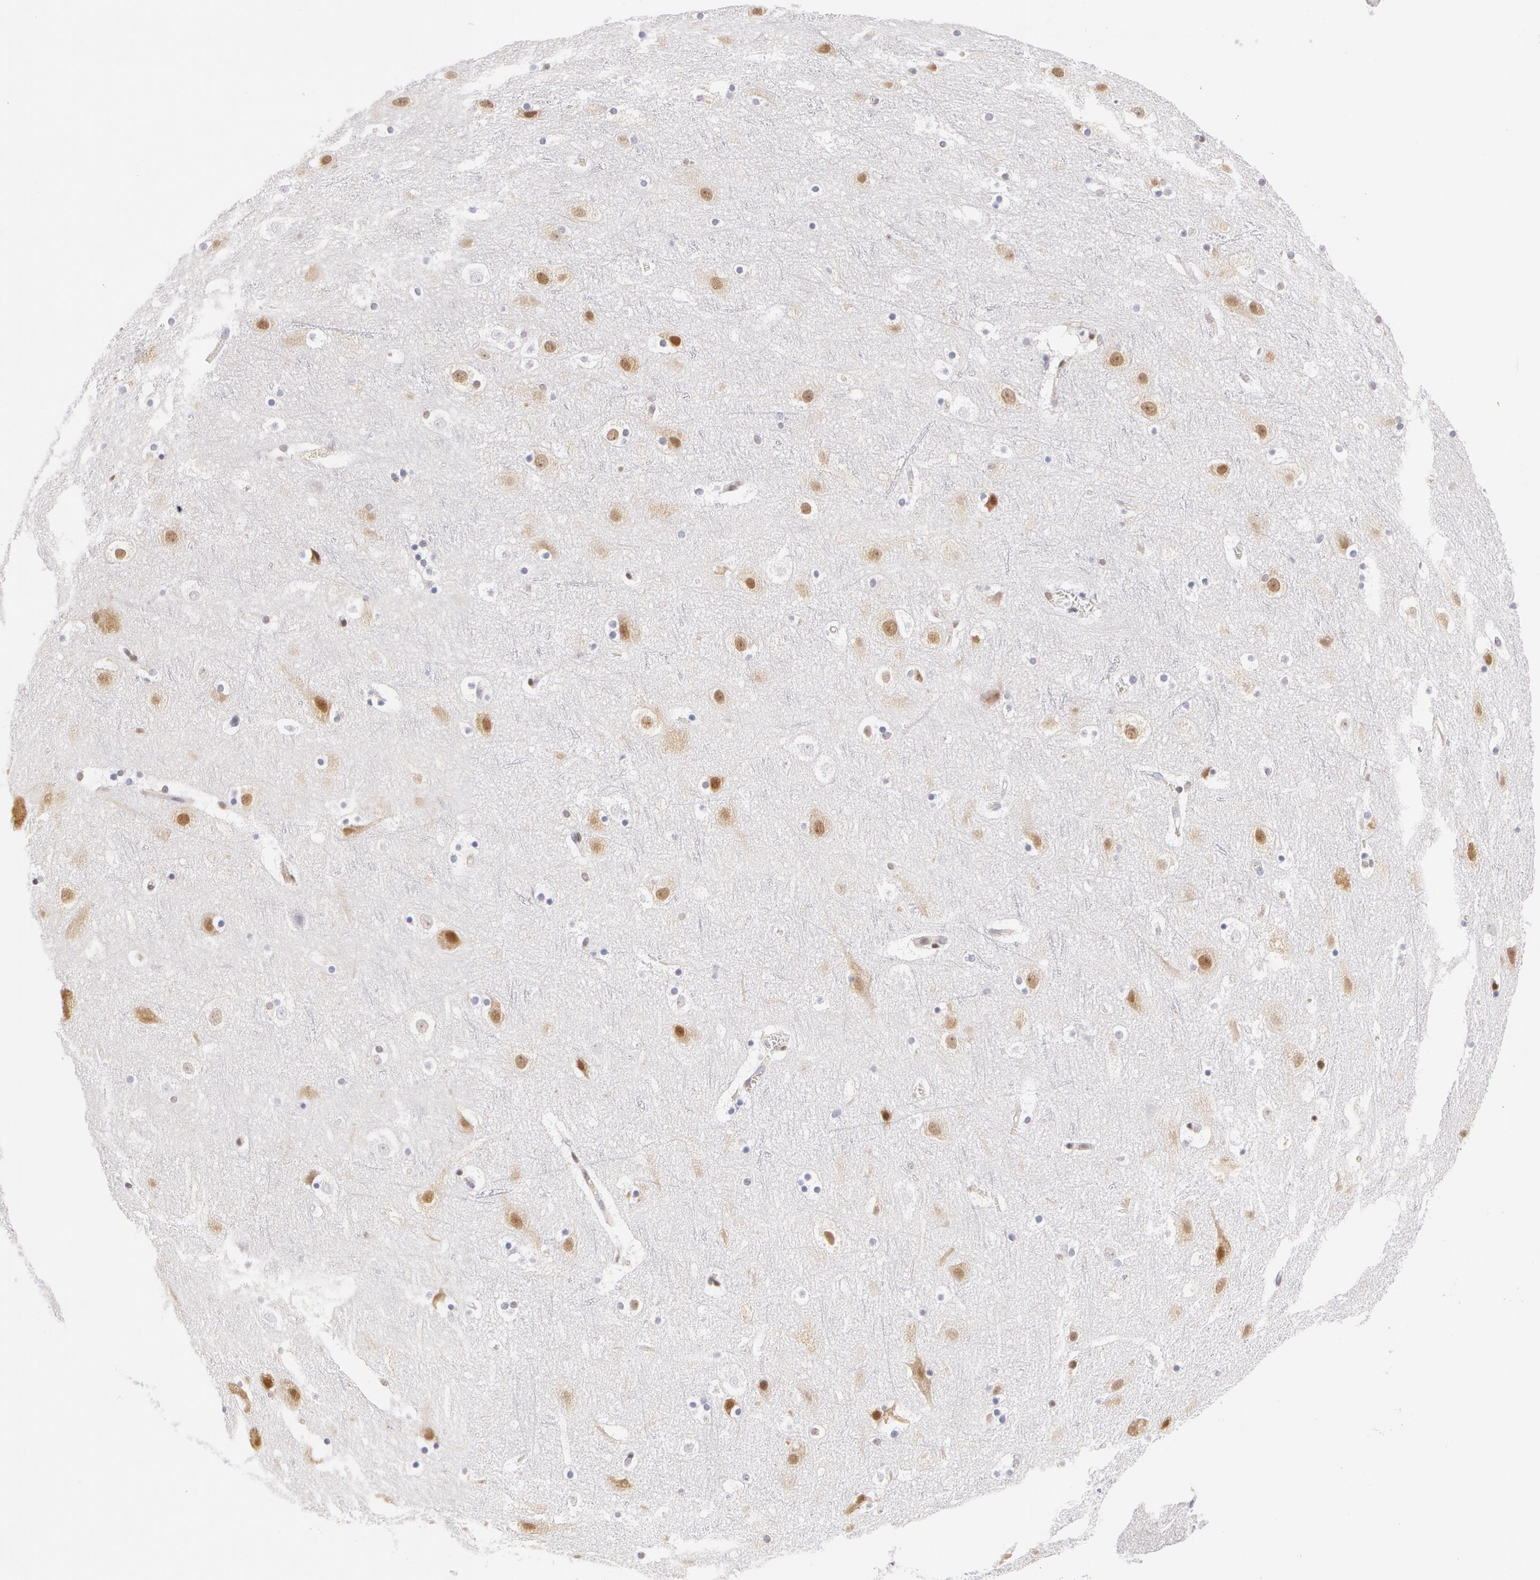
{"staining": {"intensity": "weak", "quantity": ">75%", "location": "cytoplasmic/membranous"}, "tissue": "cerebral cortex", "cell_type": "Endothelial cells", "image_type": "normal", "snomed": [{"axis": "morphology", "description": "Normal tissue, NOS"}, {"axis": "topography", "description": "Cerebral cortex"}], "caption": "The image reveals immunohistochemical staining of unremarkable cerebral cortex. There is weak cytoplasmic/membranous expression is present in approximately >75% of endothelial cells. (Brightfield microscopy of DAB IHC at high magnification).", "gene": "DDX3X", "patient": {"sex": "male", "age": 45}}